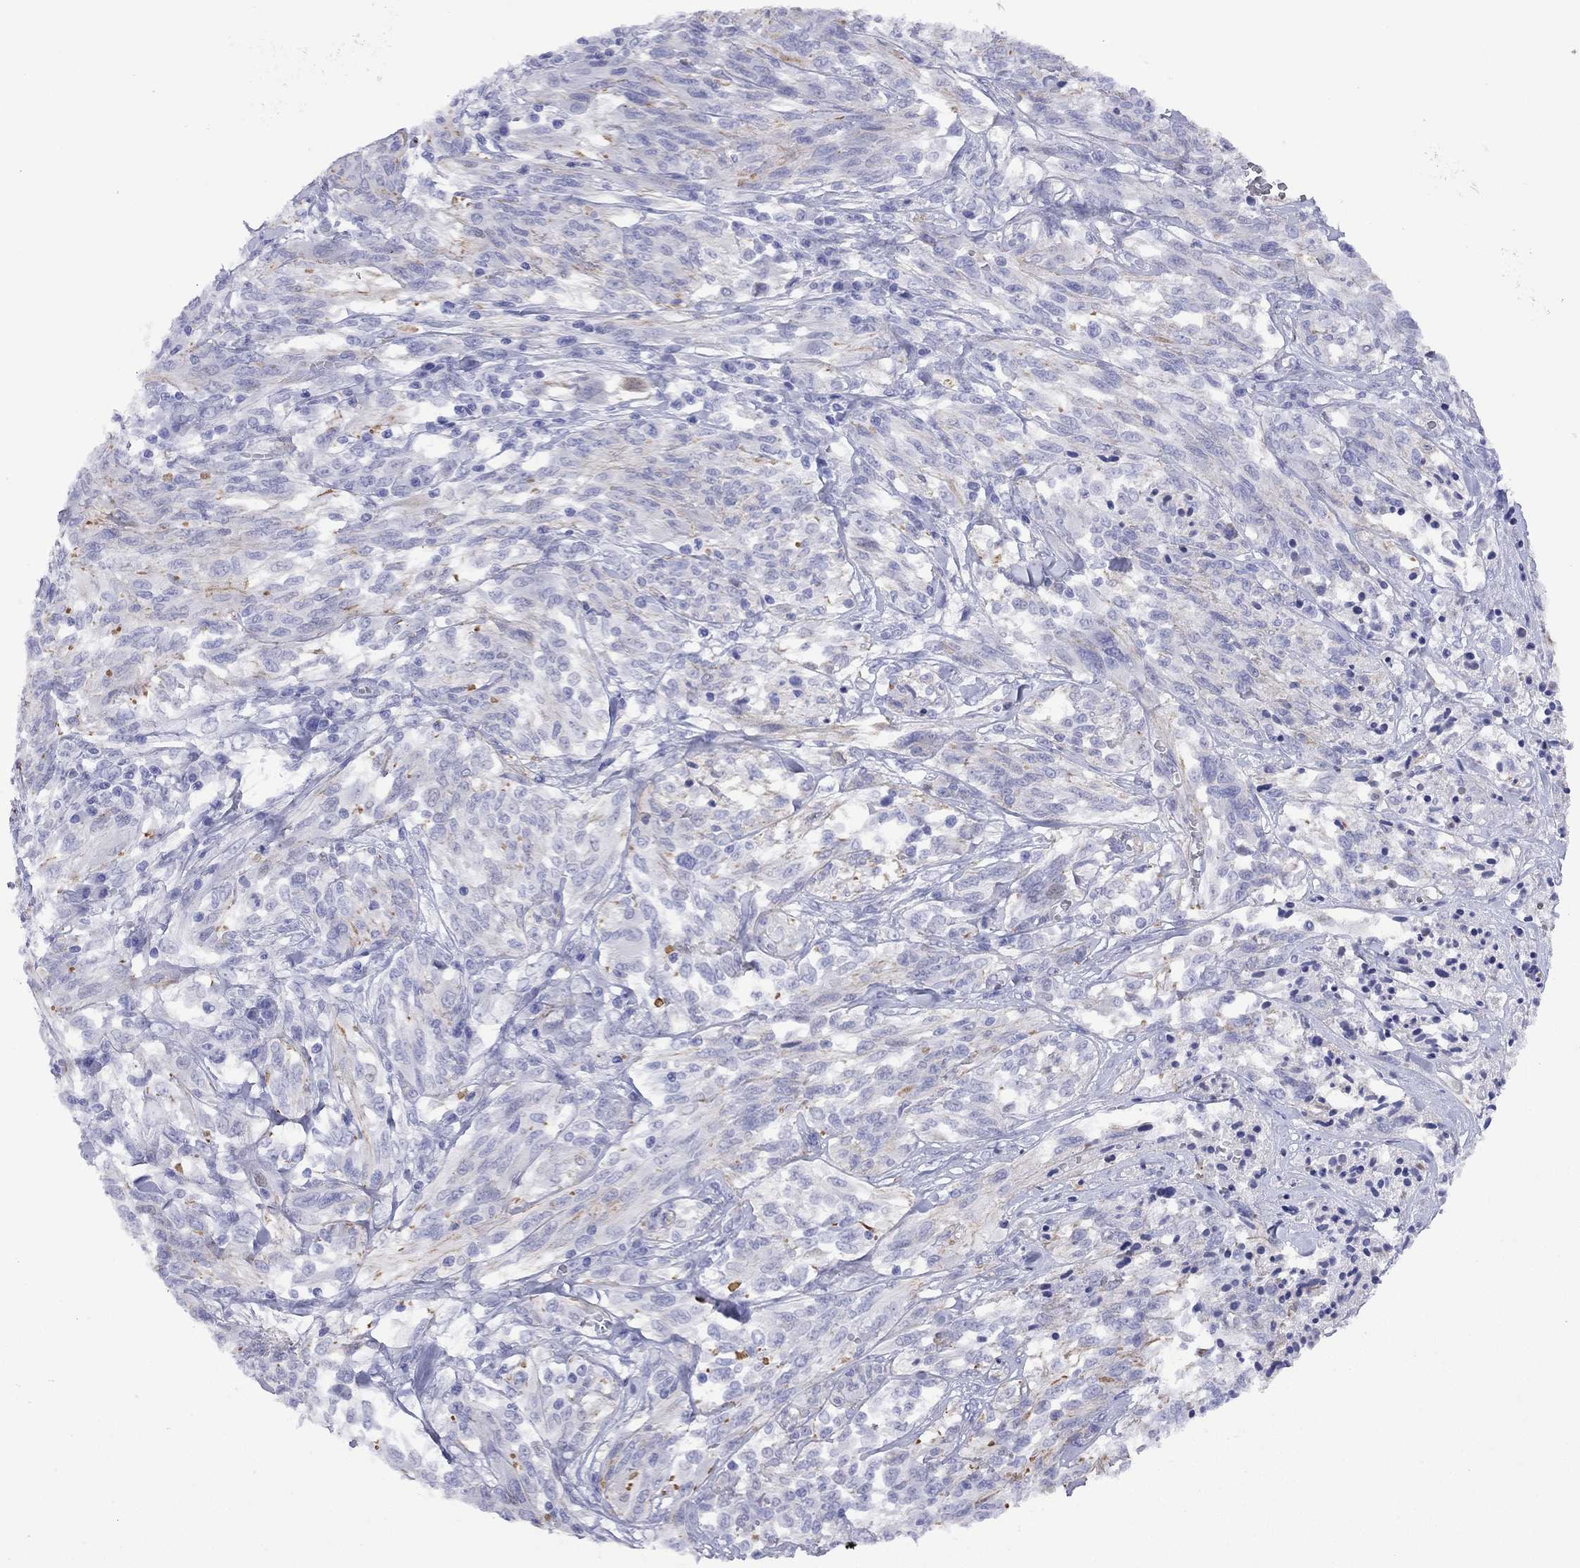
{"staining": {"intensity": "weak", "quantity": "<25%", "location": "cytoplasmic/membranous"}, "tissue": "melanoma", "cell_type": "Tumor cells", "image_type": "cancer", "snomed": [{"axis": "morphology", "description": "Malignant melanoma, NOS"}, {"axis": "topography", "description": "Skin"}], "caption": "Malignant melanoma was stained to show a protein in brown. There is no significant expression in tumor cells.", "gene": "CMYA5", "patient": {"sex": "female", "age": 91}}